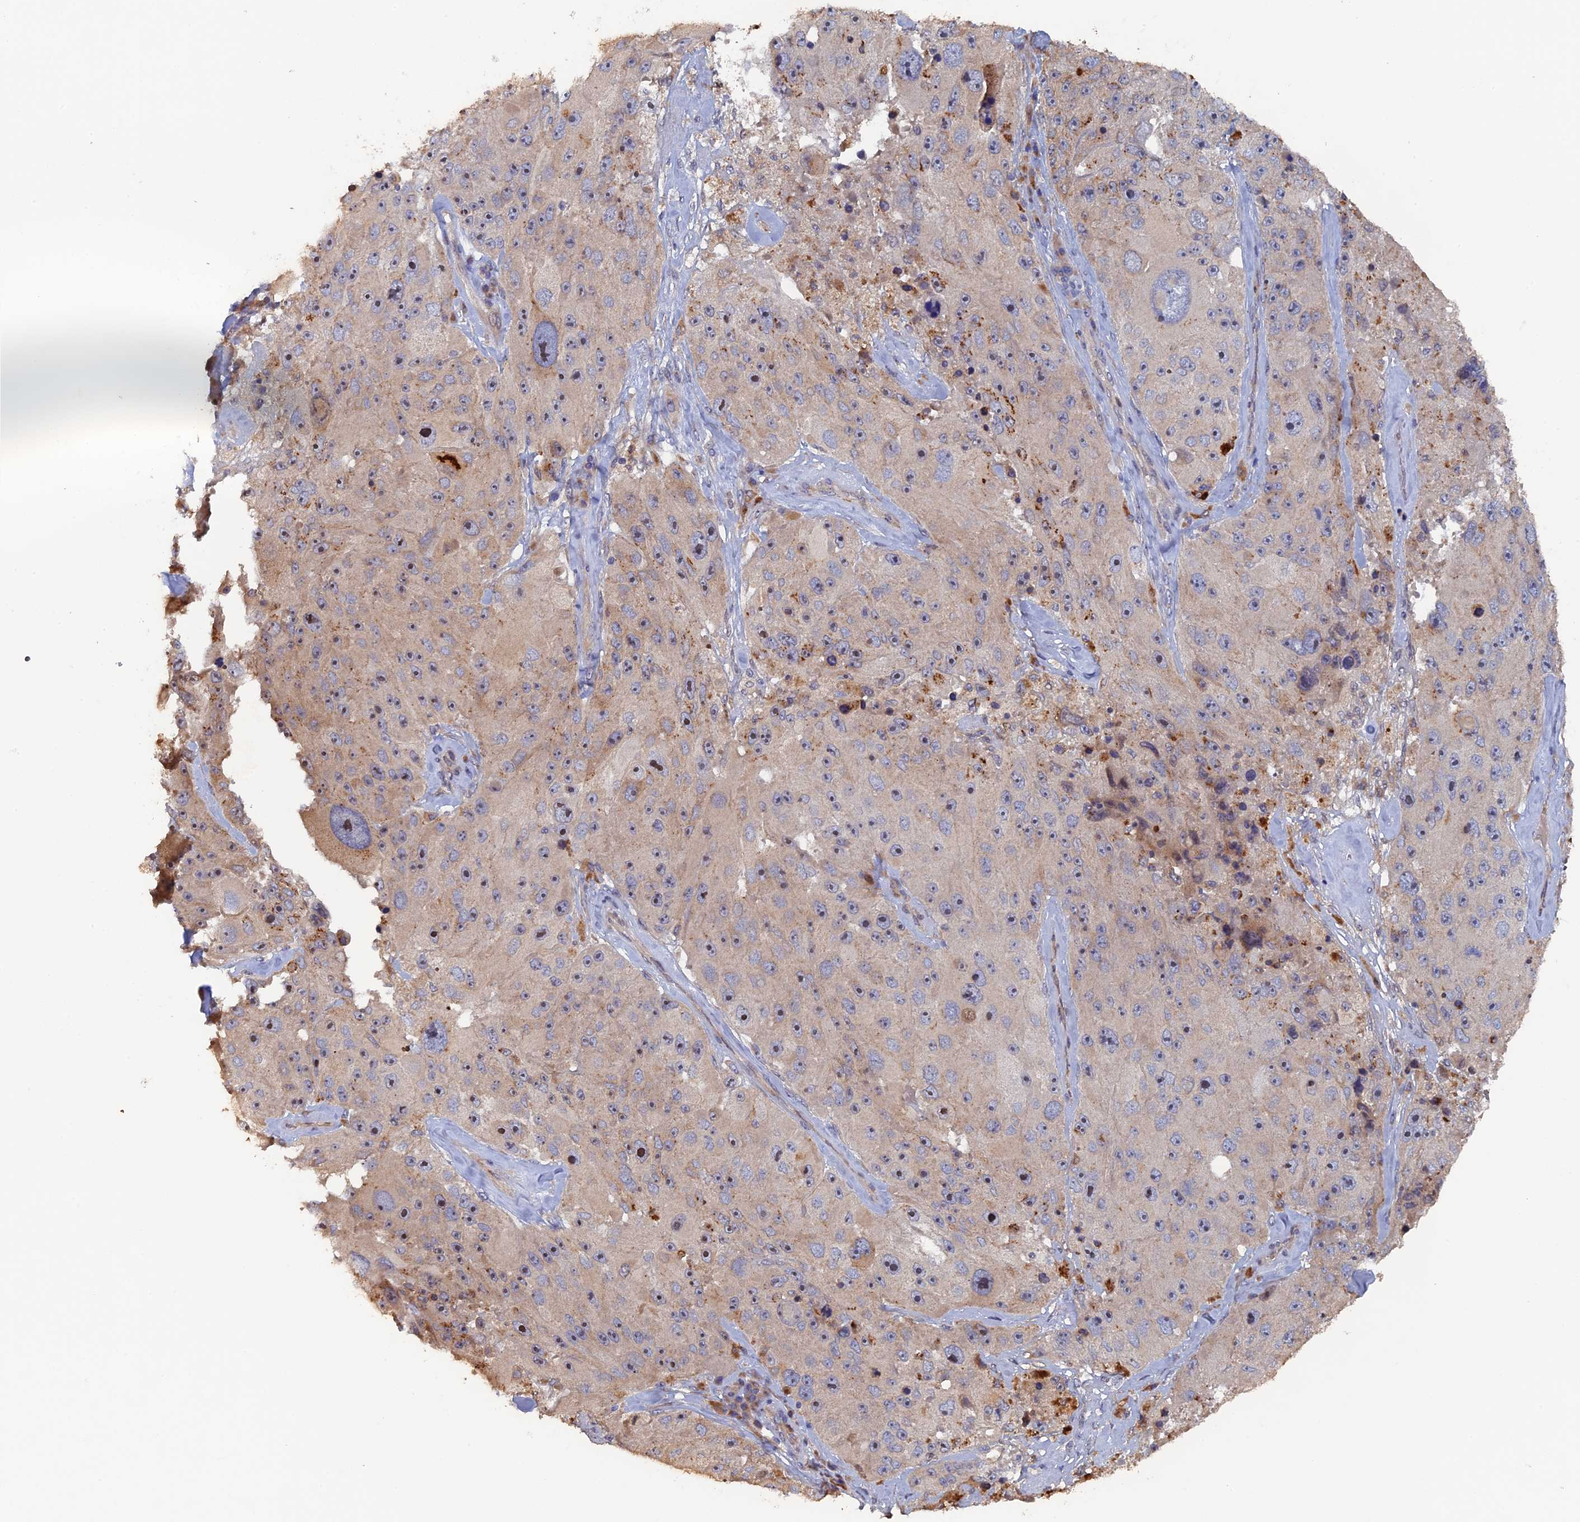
{"staining": {"intensity": "weak", "quantity": "25%-75%", "location": "cytoplasmic/membranous"}, "tissue": "melanoma", "cell_type": "Tumor cells", "image_type": "cancer", "snomed": [{"axis": "morphology", "description": "Malignant melanoma, Metastatic site"}, {"axis": "topography", "description": "Lymph node"}], "caption": "Immunohistochemistry (IHC) staining of malignant melanoma (metastatic site), which exhibits low levels of weak cytoplasmic/membranous staining in about 25%-75% of tumor cells indicating weak cytoplasmic/membranous protein staining. The staining was performed using DAB (brown) for protein detection and nuclei were counterstained in hematoxylin (blue).", "gene": "VPS37C", "patient": {"sex": "male", "age": 62}}